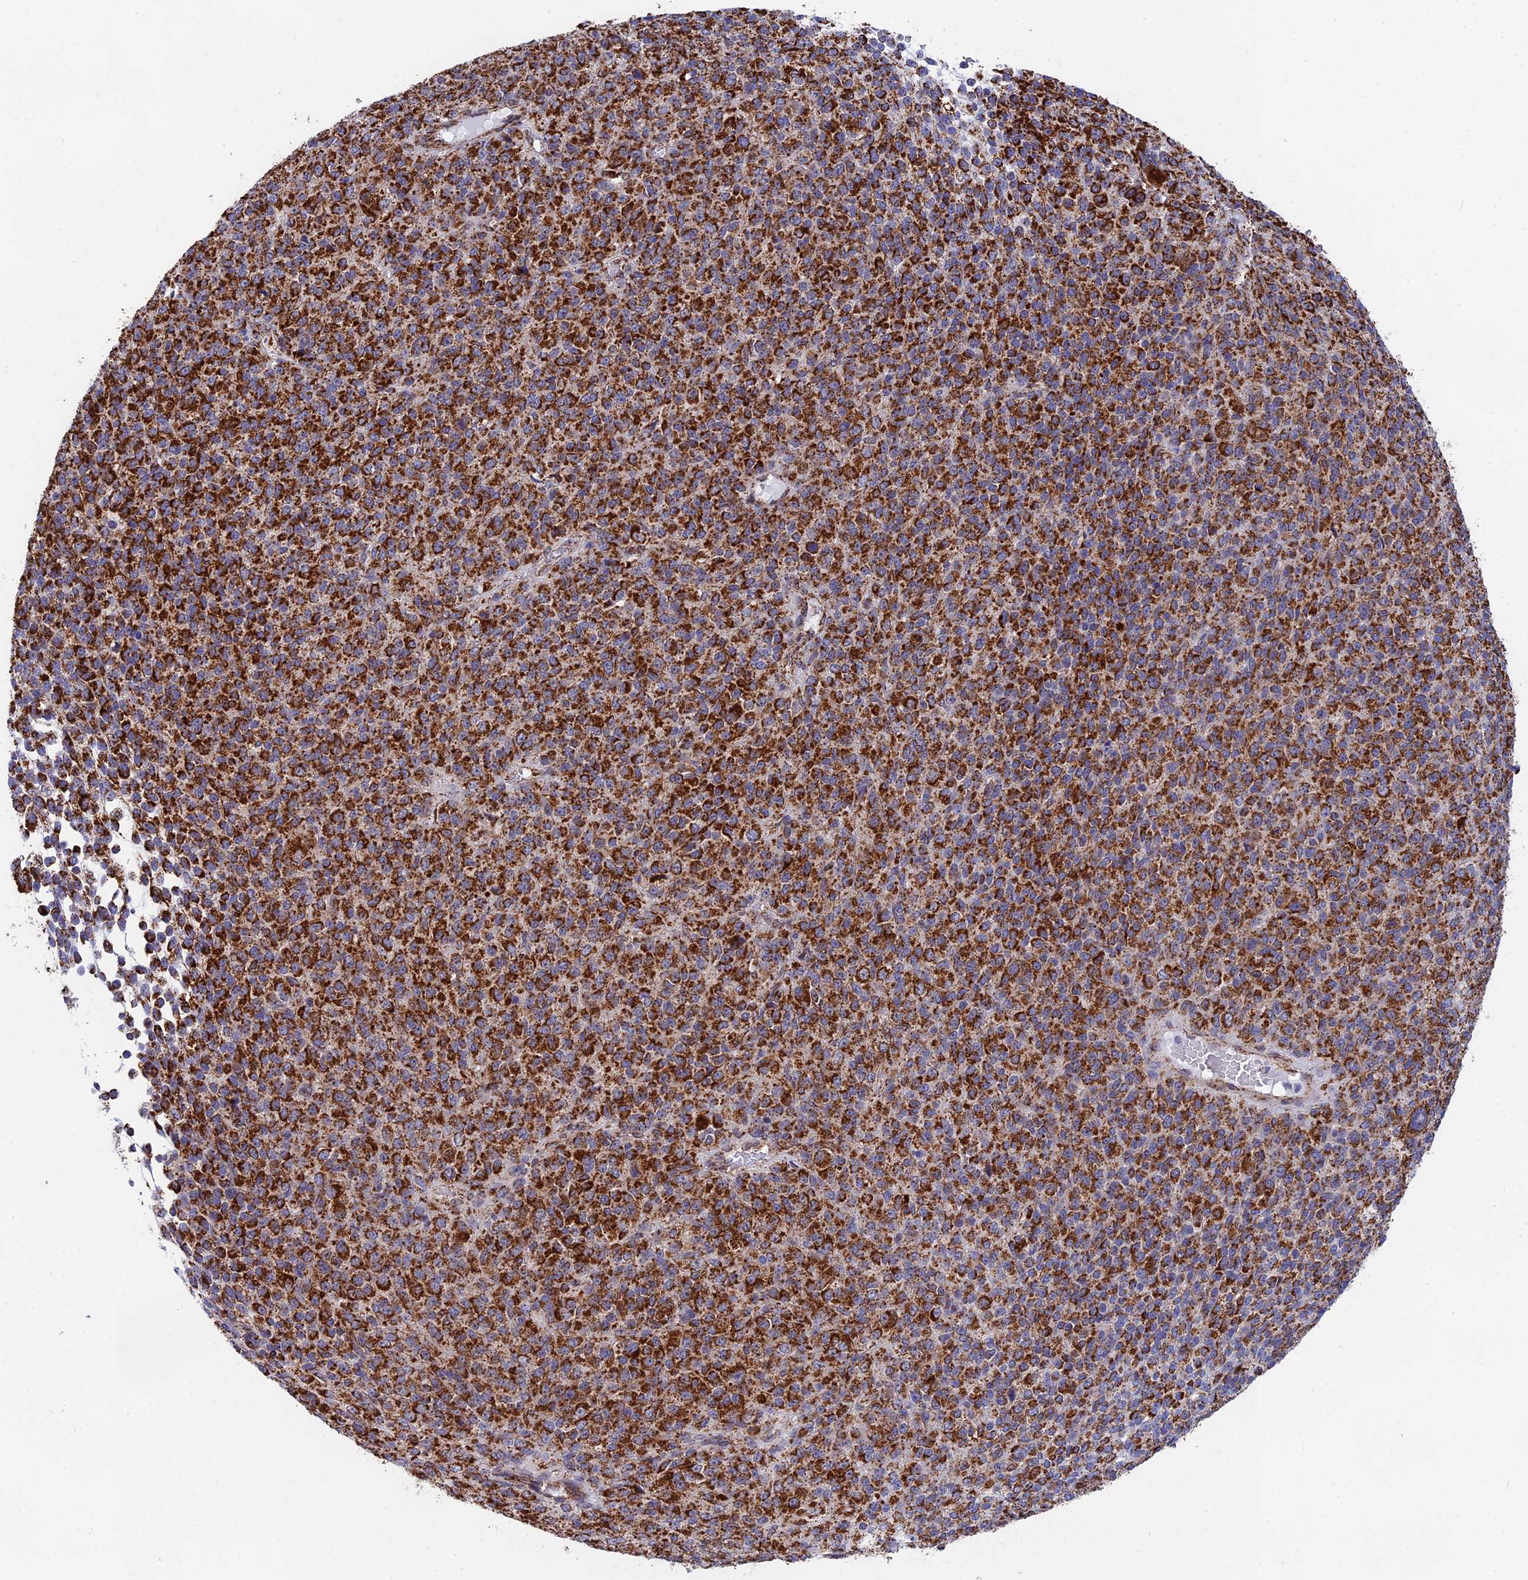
{"staining": {"intensity": "strong", "quantity": ">75%", "location": "cytoplasmic/membranous"}, "tissue": "melanoma", "cell_type": "Tumor cells", "image_type": "cancer", "snomed": [{"axis": "morphology", "description": "Malignant melanoma, Metastatic site"}, {"axis": "topography", "description": "Brain"}], "caption": "Malignant melanoma (metastatic site) stained with IHC demonstrates strong cytoplasmic/membranous expression in about >75% of tumor cells. (IHC, brightfield microscopy, high magnification).", "gene": "CDC16", "patient": {"sex": "female", "age": 56}}